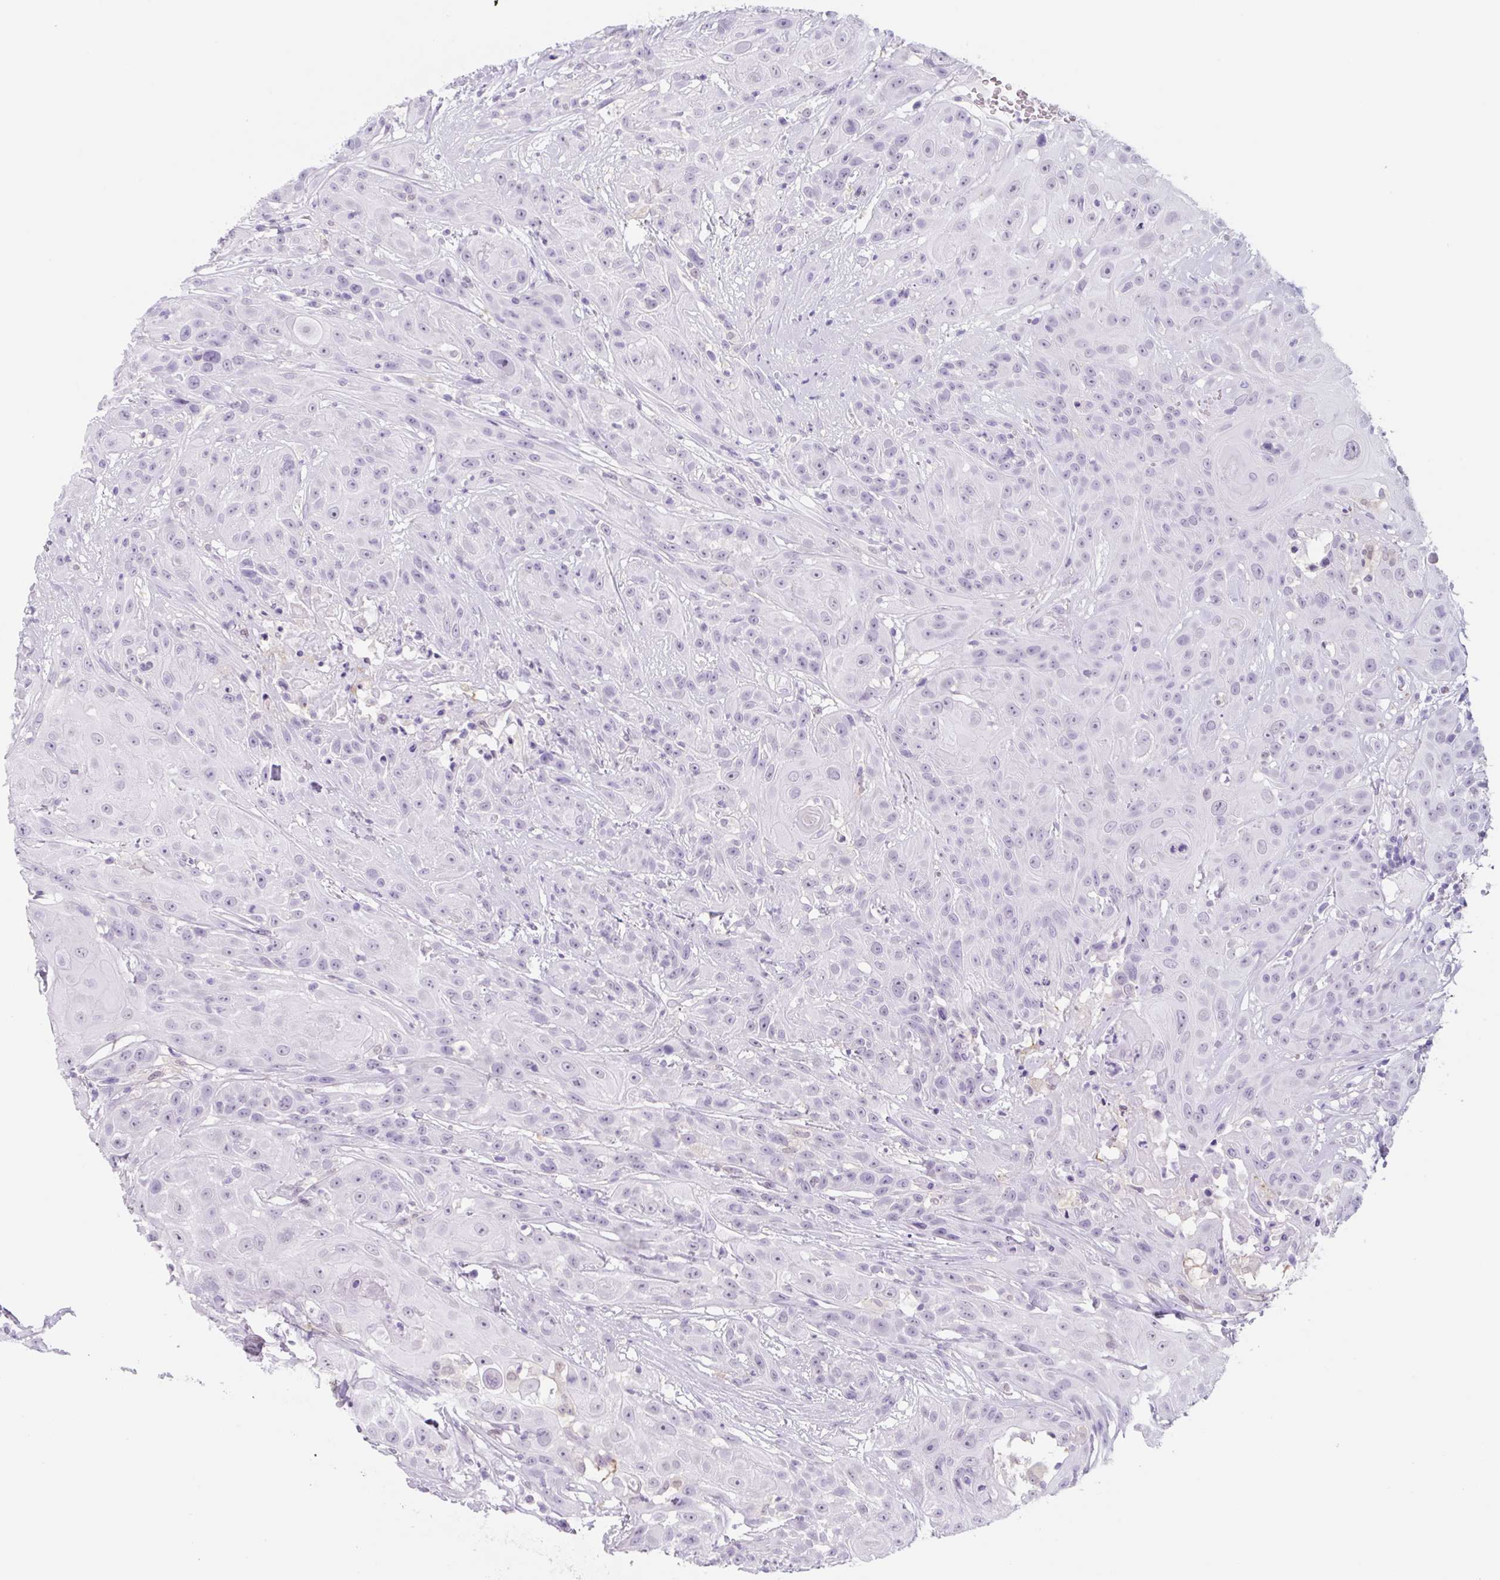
{"staining": {"intensity": "negative", "quantity": "none", "location": "none"}, "tissue": "head and neck cancer", "cell_type": "Tumor cells", "image_type": "cancer", "snomed": [{"axis": "morphology", "description": "Squamous cell carcinoma, NOS"}, {"axis": "topography", "description": "Skin"}, {"axis": "topography", "description": "Head-Neck"}], "caption": "Image shows no protein expression in tumor cells of squamous cell carcinoma (head and neck) tissue.", "gene": "TNFRSF8", "patient": {"sex": "male", "age": 80}}